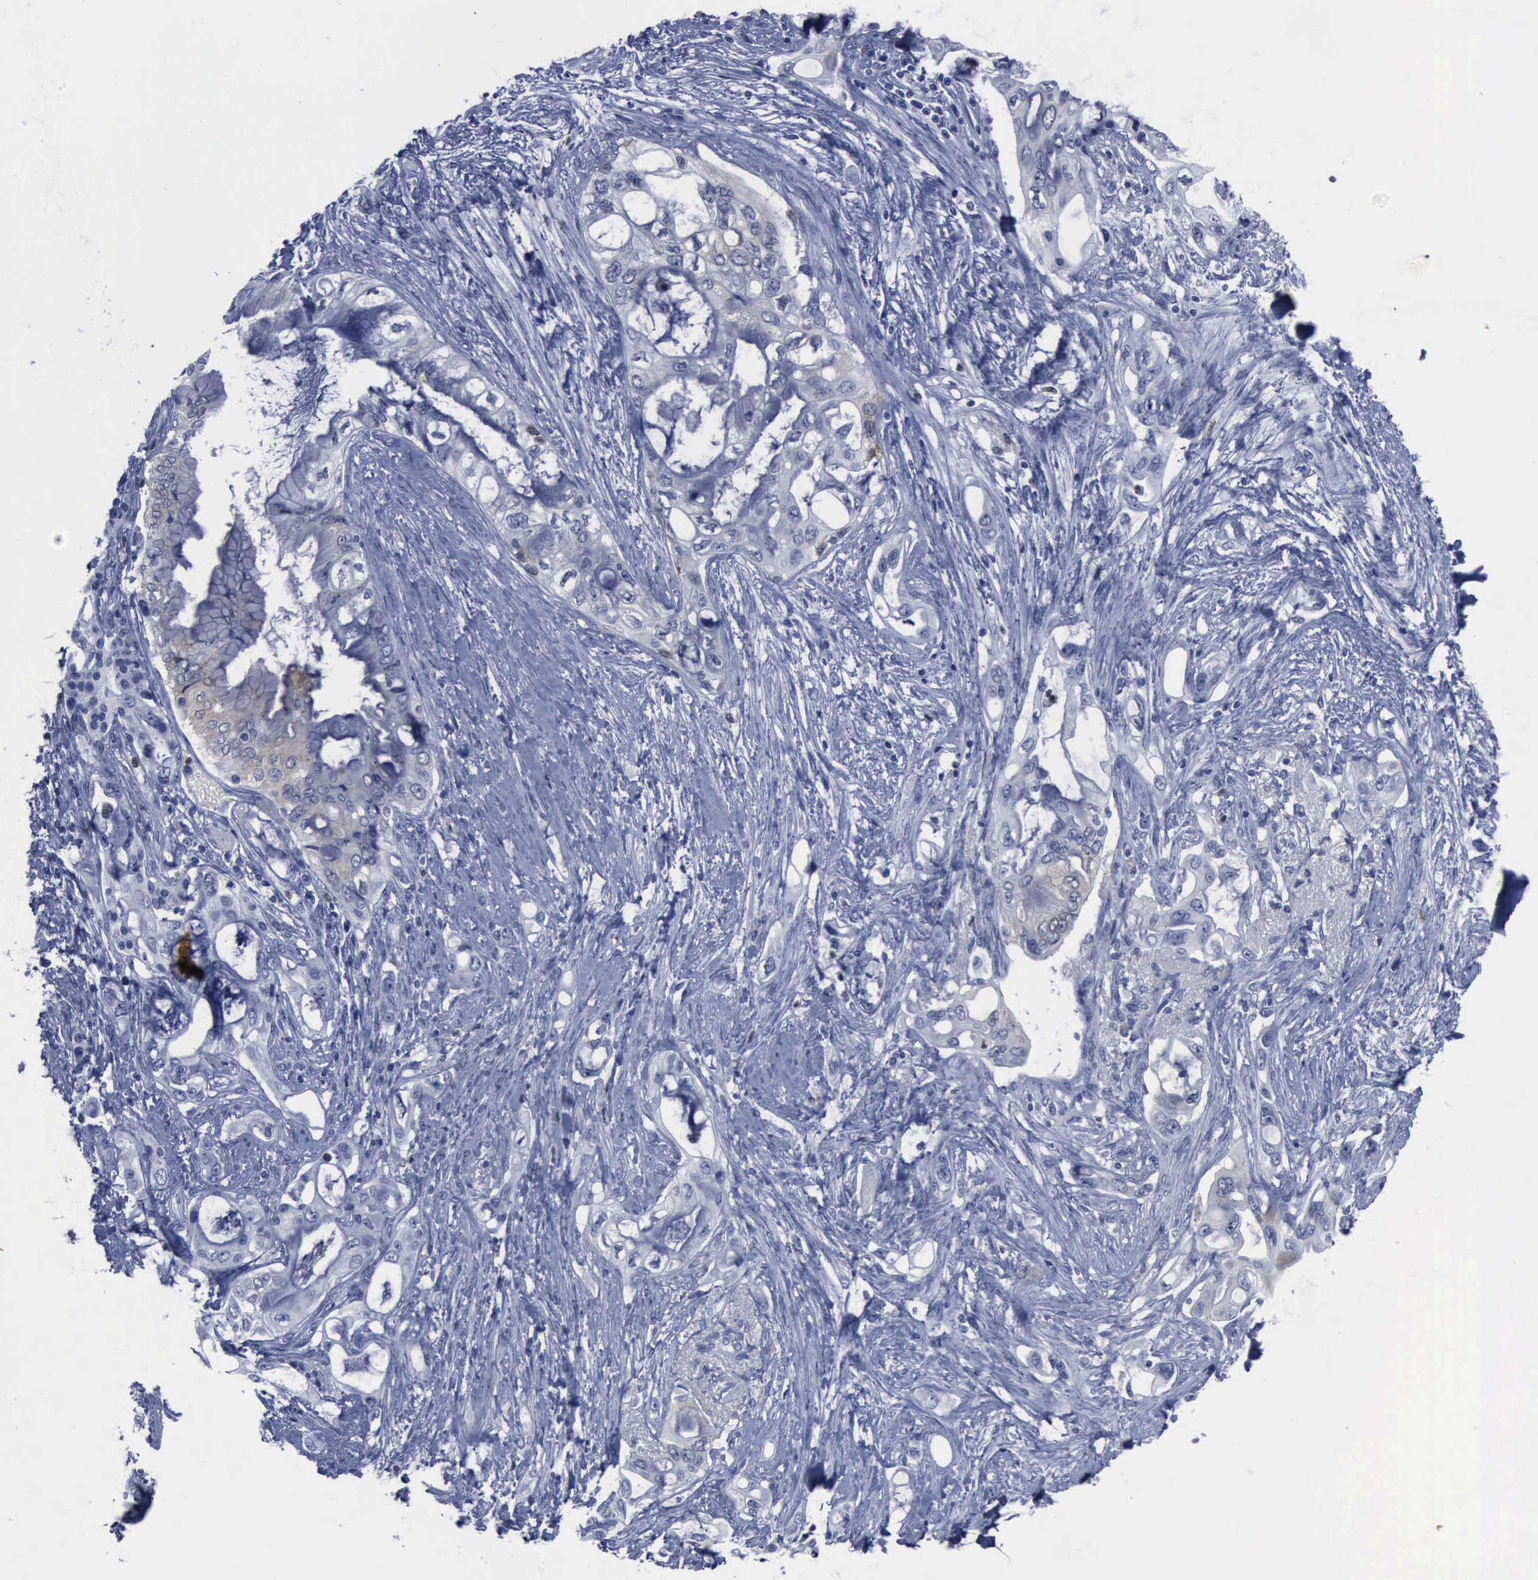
{"staining": {"intensity": "negative", "quantity": "none", "location": "none"}, "tissue": "pancreatic cancer", "cell_type": "Tumor cells", "image_type": "cancer", "snomed": [{"axis": "morphology", "description": "Adenocarcinoma, NOS"}, {"axis": "topography", "description": "Pancreas"}], "caption": "Human pancreatic adenocarcinoma stained for a protein using immunohistochemistry shows no expression in tumor cells.", "gene": "CSTA", "patient": {"sex": "female", "age": 70}}